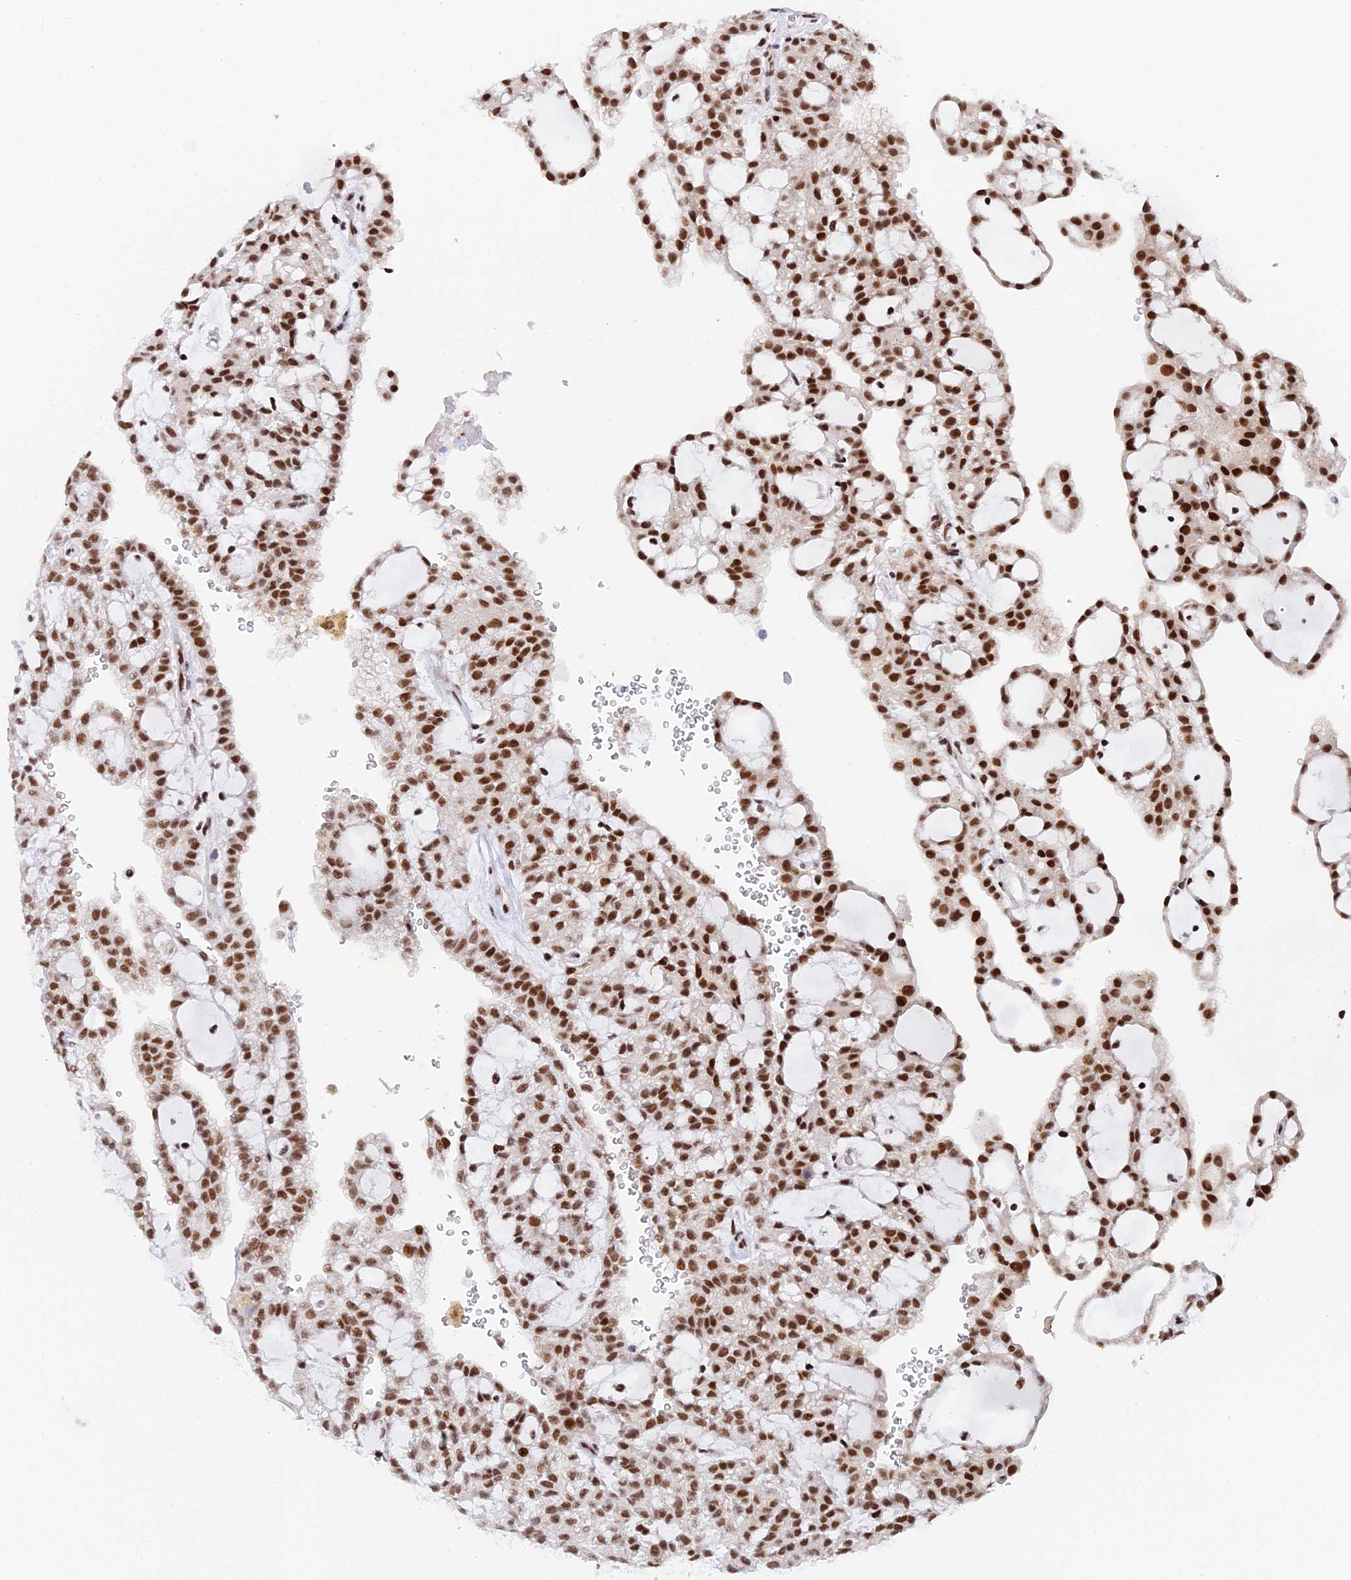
{"staining": {"intensity": "strong", "quantity": ">75%", "location": "nuclear"}, "tissue": "renal cancer", "cell_type": "Tumor cells", "image_type": "cancer", "snomed": [{"axis": "morphology", "description": "Adenocarcinoma, NOS"}, {"axis": "topography", "description": "Kidney"}], "caption": "A brown stain highlights strong nuclear staining of a protein in renal cancer tumor cells. The protein is shown in brown color, while the nuclei are stained blue.", "gene": "USP22", "patient": {"sex": "male", "age": 63}}